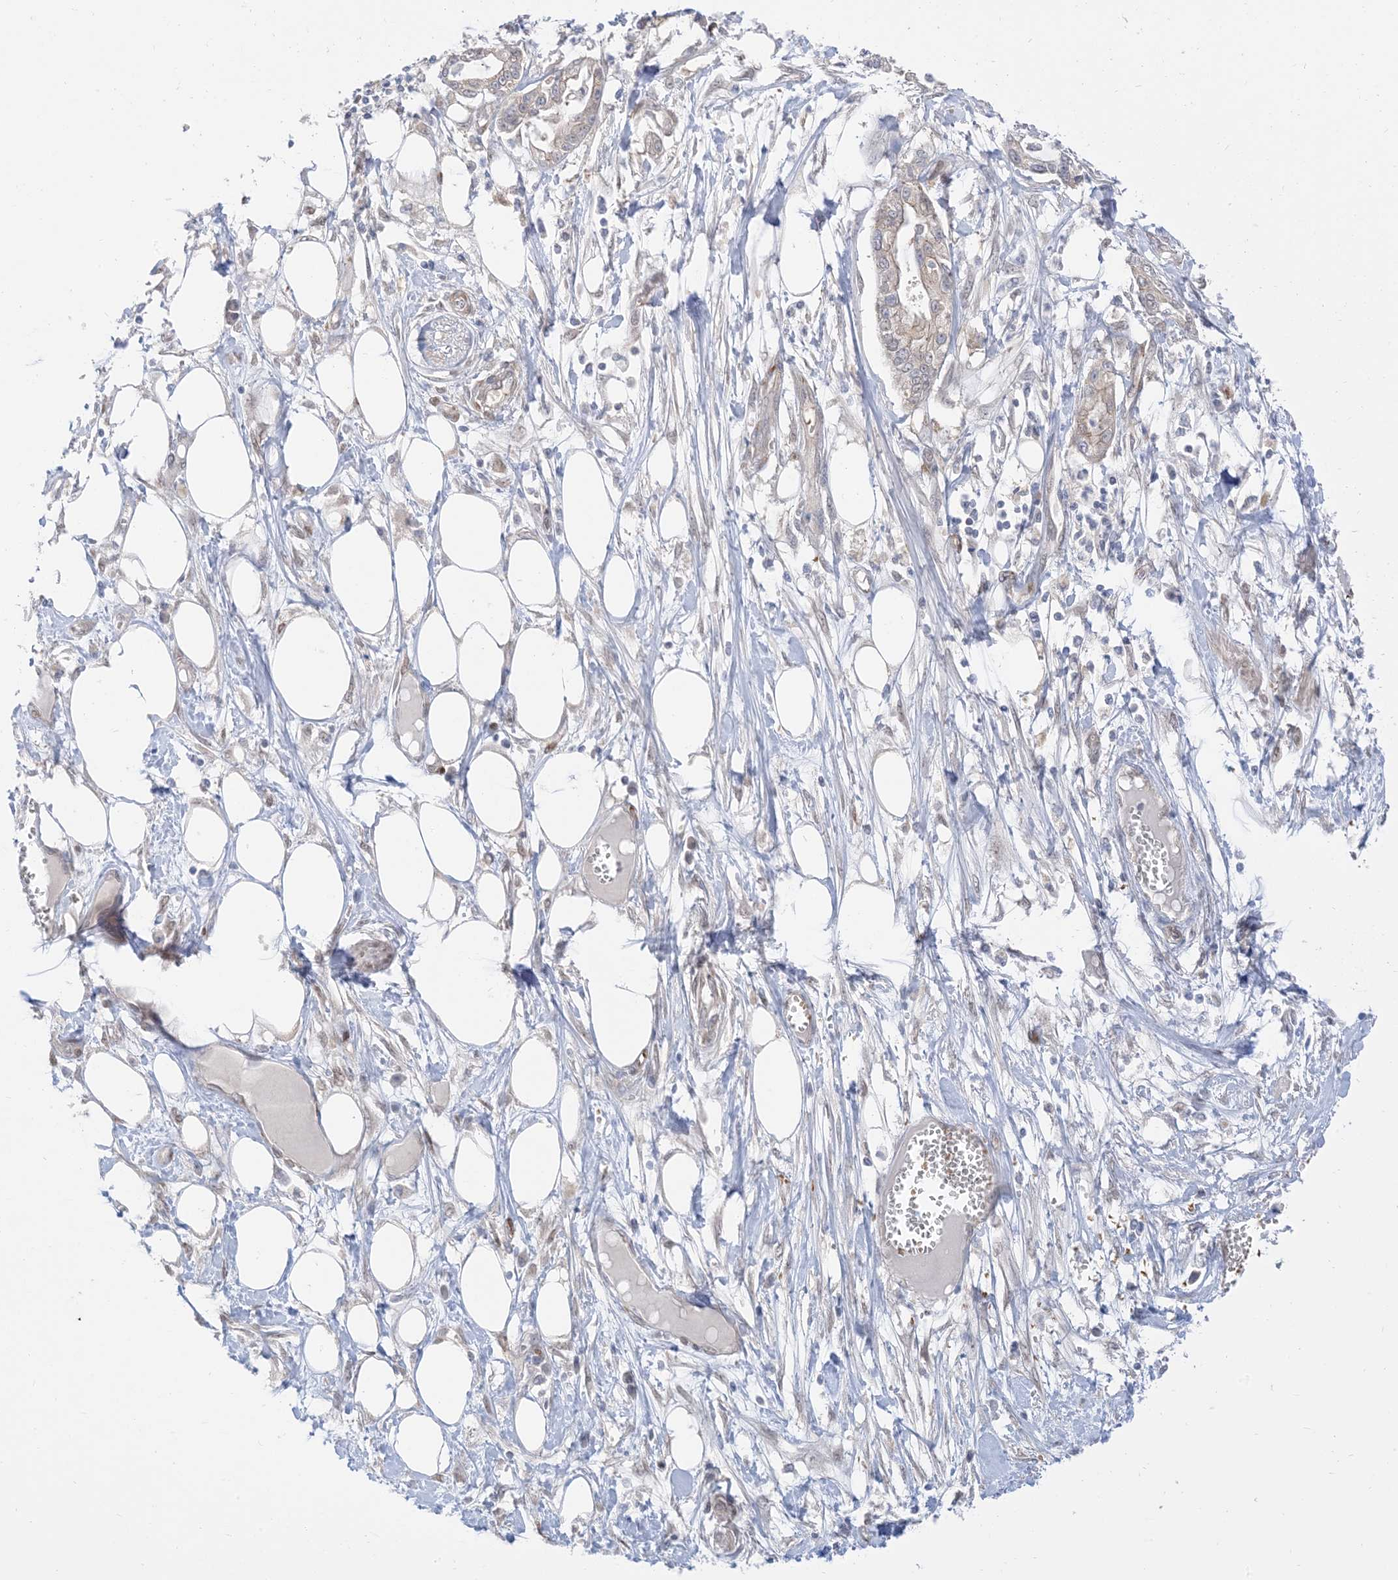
{"staining": {"intensity": "weak", "quantity": "25%-75%", "location": "cytoplasmic/membranous"}, "tissue": "pancreatic cancer", "cell_type": "Tumor cells", "image_type": "cancer", "snomed": [{"axis": "morphology", "description": "Adenocarcinoma, NOS"}, {"axis": "topography", "description": "Pancreas"}], "caption": "Immunohistochemical staining of human pancreatic cancer (adenocarcinoma) exhibits weak cytoplasmic/membranous protein expression in approximately 25%-75% of tumor cells.", "gene": "RIN1", "patient": {"sex": "male", "age": 68}}